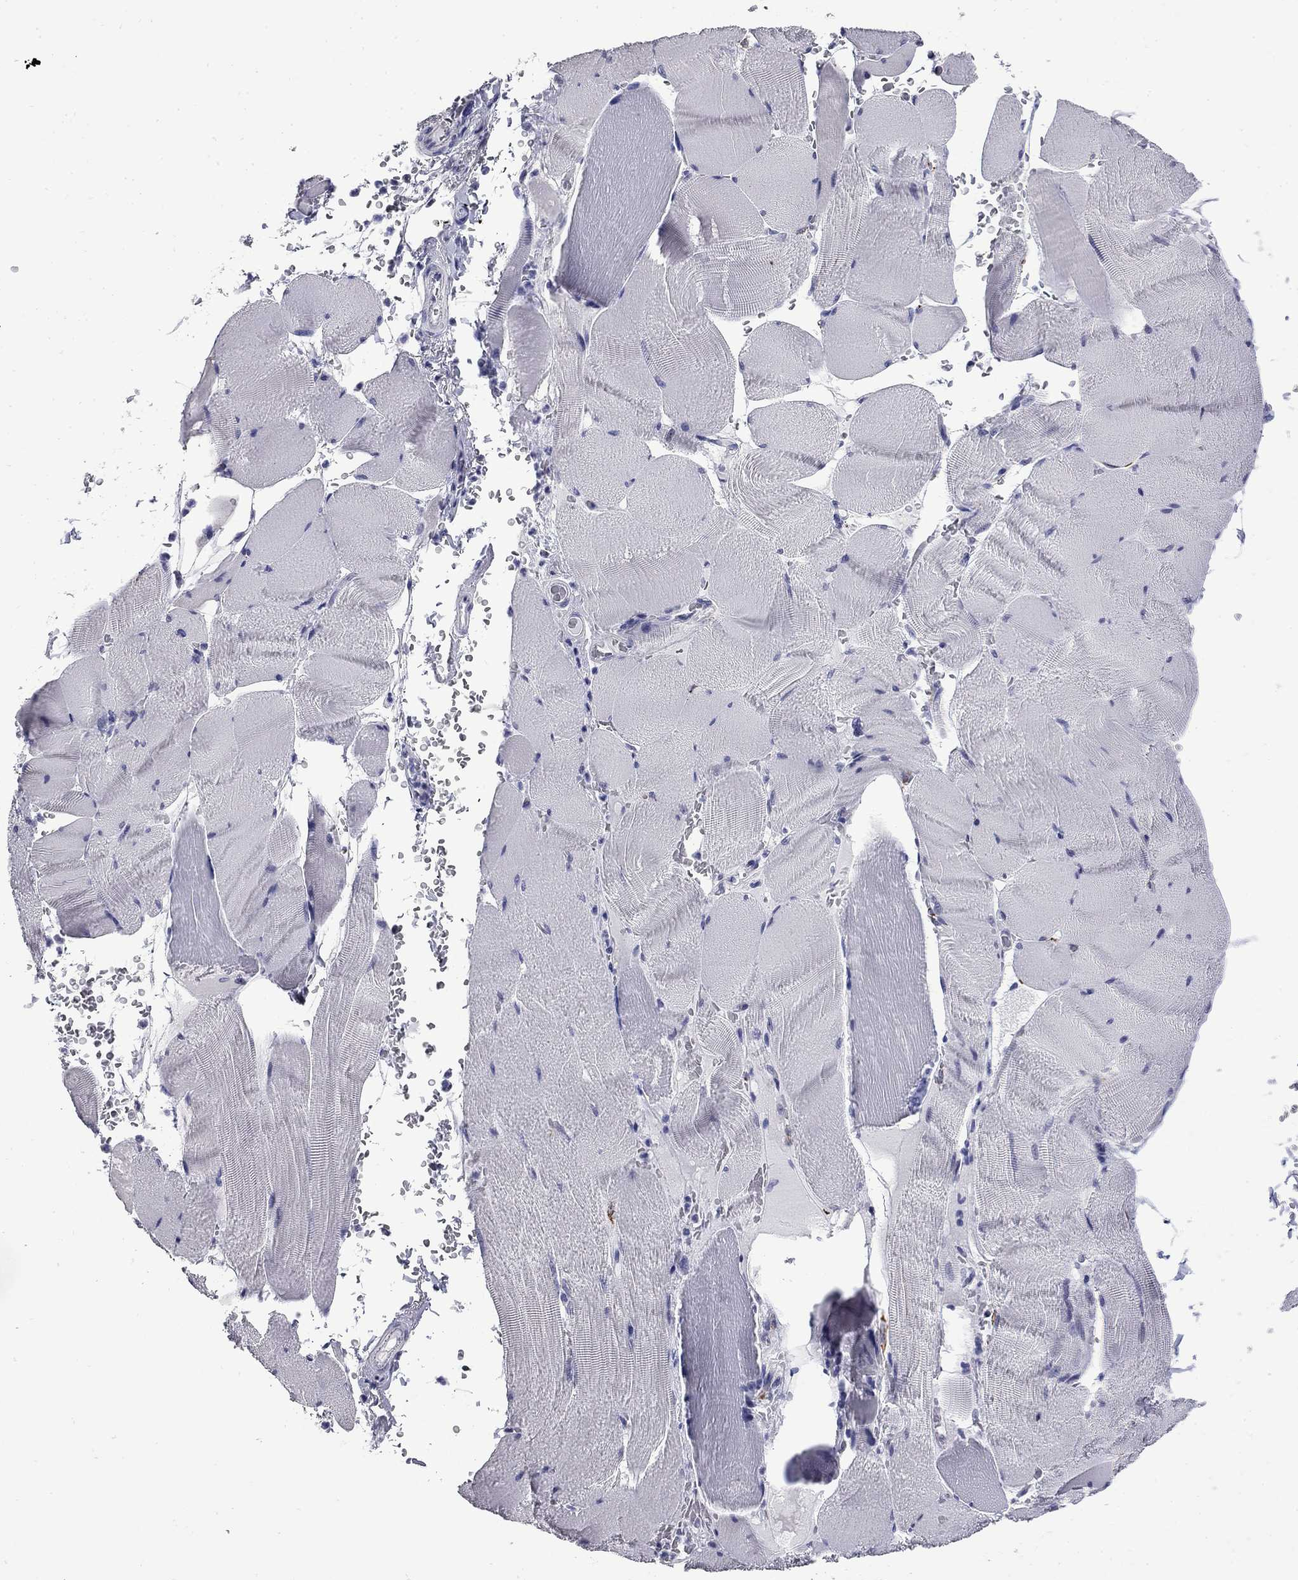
{"staining": {"intensity": "negative", "quantity": "none", "location": "none"}, "tissue": "skeletal muscle", "cell_type": "Myocytes", "image_type": "normal", "snomed": [{"axis": "morphology", "description": "Normal tissue, NOS"}, {"axis": "topography", "description": "Skeletal muscle"}], "caption": "Histopathology image shows no significant protein positivity in myocytes of normal skeletal muscle.", "gene": "MGARP", "patient": {"sex": "male", "age": 56}}